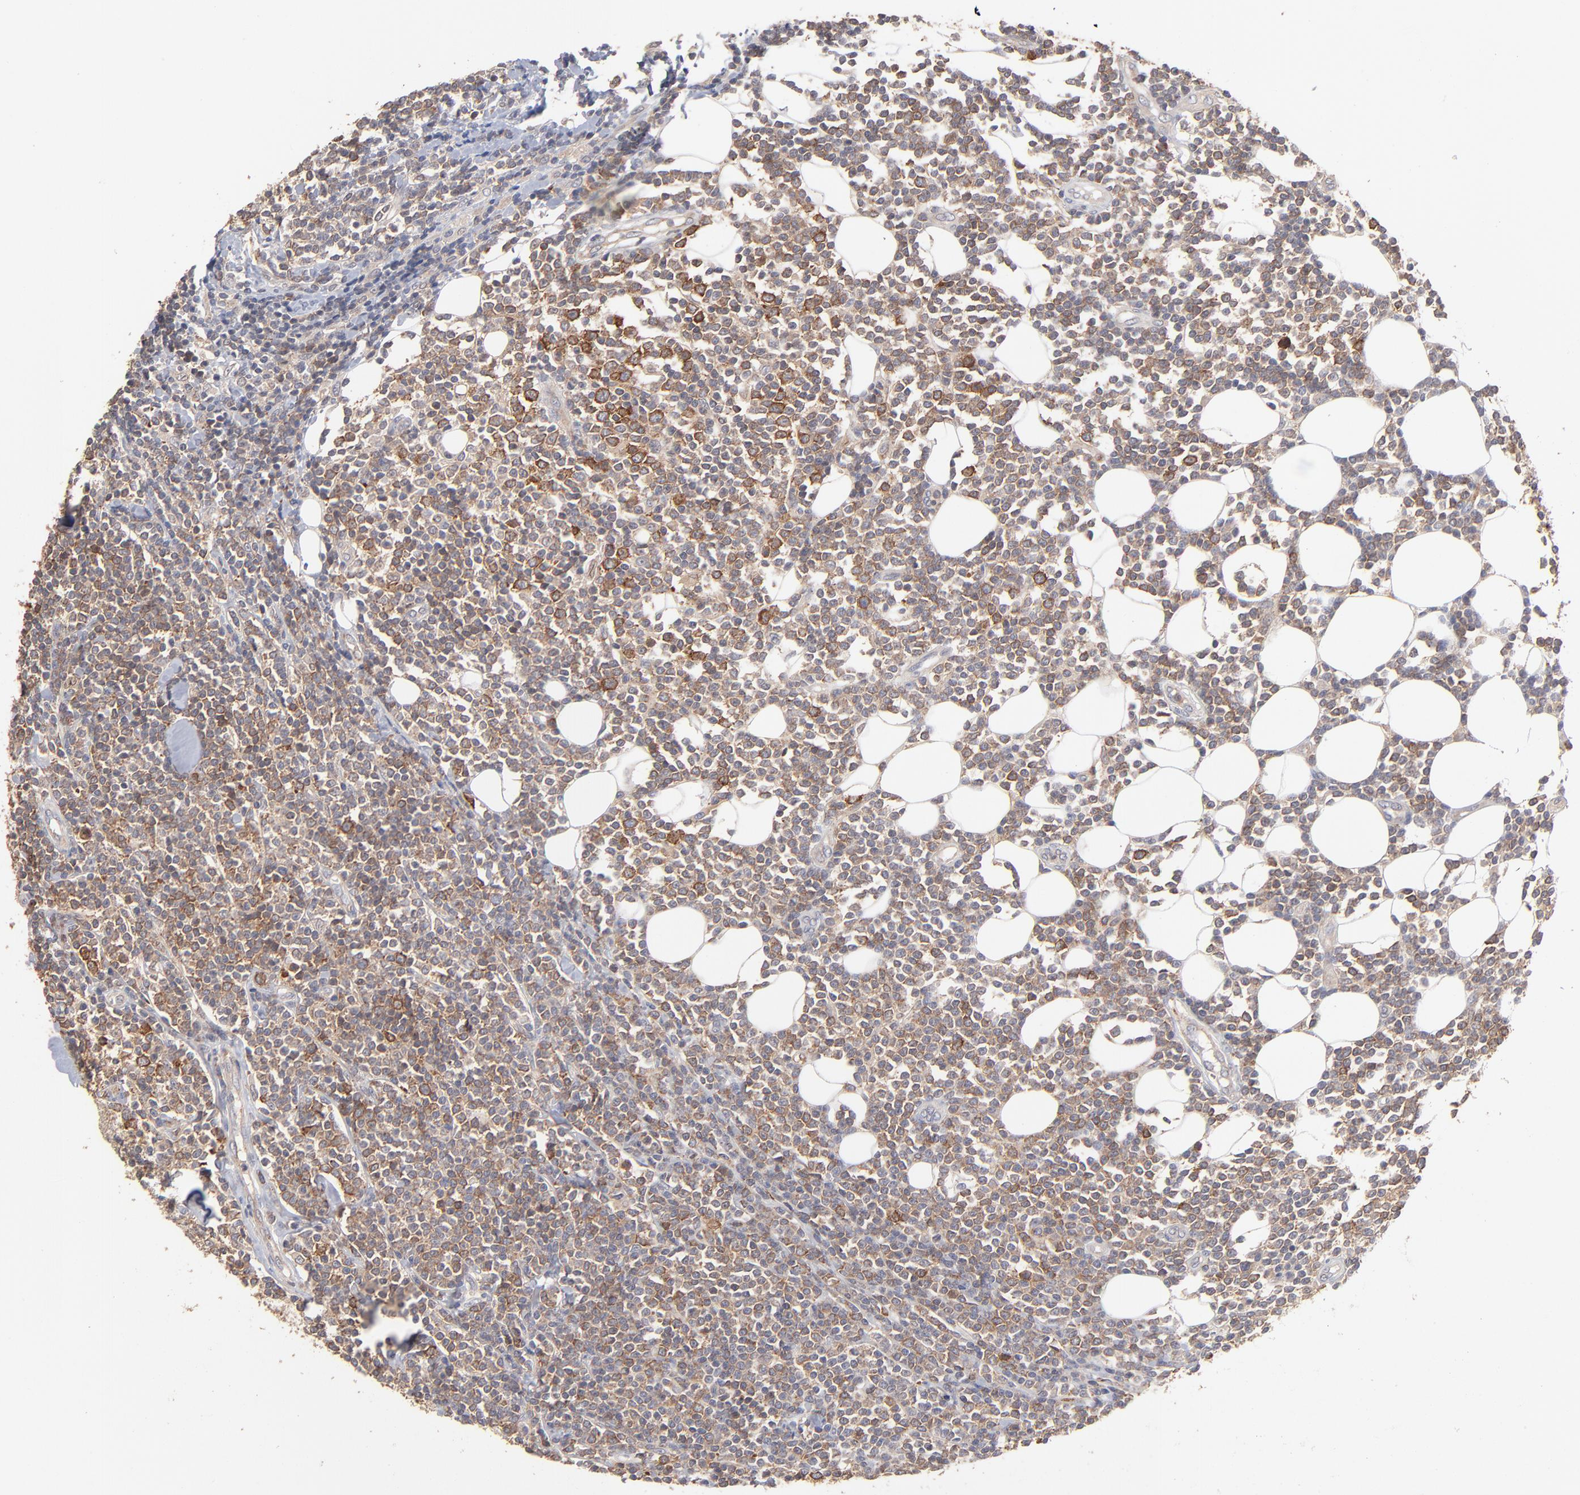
{"staining": {"intensity": "moderate", "quantity": ">75%", "location": "cytoplasmic/membranous"}, "tissue": "lymphoma", "cell_type": "Tumor cells", "image_type": "cancer", "snomed": [{"axis": "morphology", "description": "Malignant lymphoma, non-Hodgkin's type, Low grade"}, {"axis": "topography", "description": "Soft tissue"}], "caption": "Immunohistochemical staining of lymphoma exhibits moderate cytoplasmic/membranous protein positivity in about >75% of tumor cells.", "gene": "IVNS1ABP", "patient": {"sex": "male", "age": 92}}